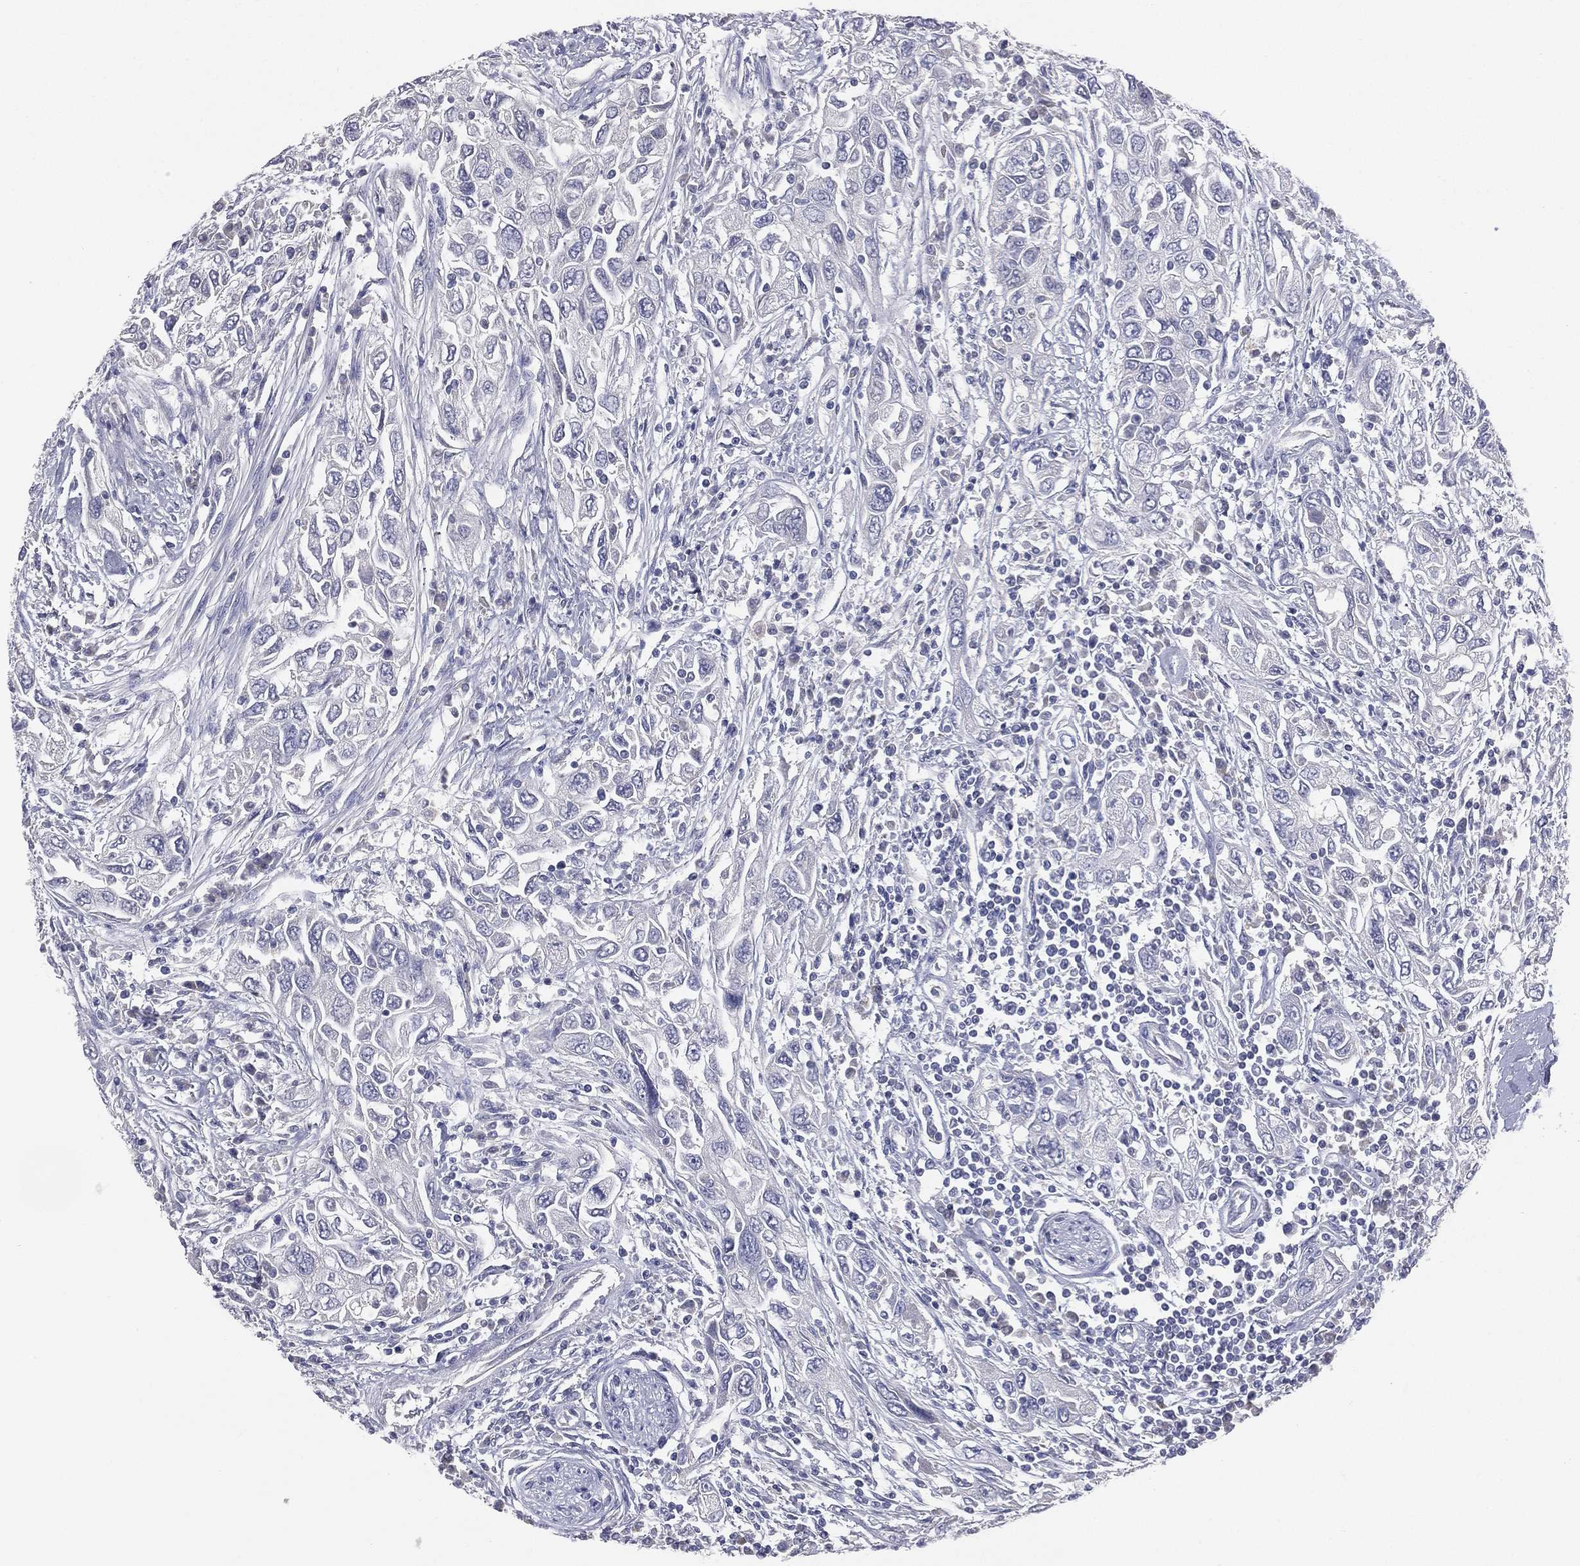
{"staining": {"intensity": "negative", "quantity": "none", "location": "none"}, "tissue": "urothelial cancer", "cell_type": "Tumor cells", "image_type": "cancer", "snomed": [{"axis": "morphology", "description": "Urothelial carcinoma, High grade"}, {"axis": "topography", "description": "Urinary bladder"}], "caption": "The IHC photomicrograph has no significant expression in tumor cells of urothelial carcinoma (high-grade) tissue.", "gene": "STK31", "patient": {"sex": "male", "age": 76}}